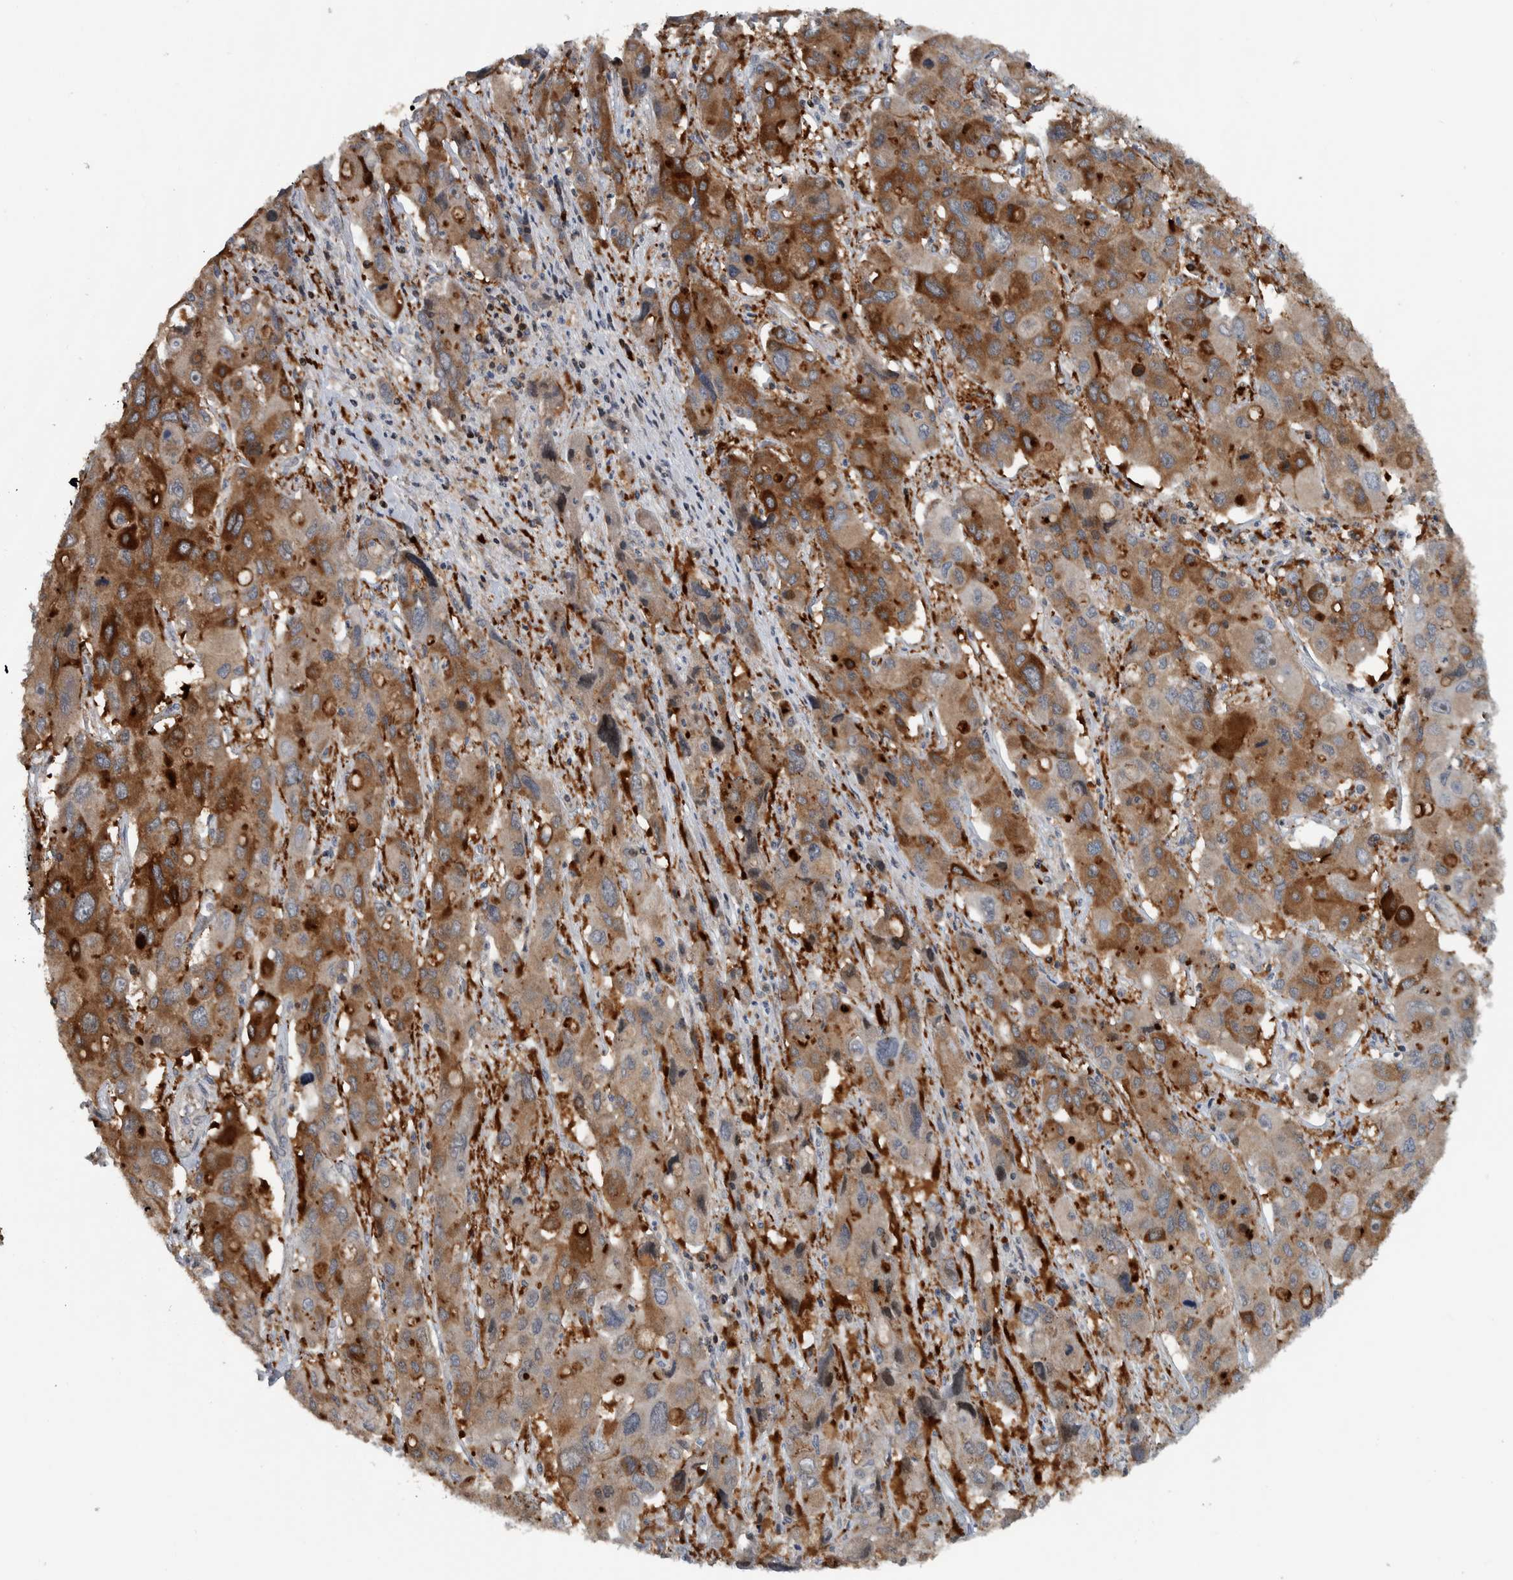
{"staining": {"intensity": "moderate", "quantity": ">75%", "location": "cytoplasmic/membranous"}, "tissue": "liver cancer", "cell_type": "Tumor cells", "image_type": "cancer", "snomed": [{"axis": "morphology", "description": "Cholangiocarcinoma"}, {"axis": "topography", "description": "Liver"}], "caption": "Liver cancer stained with a brown dye exhibits moderate cytoplasmic/membranous positive staining in approximately >75% of tumor cells.", "gene": "BAIAP2L1", "patient": {"sex": "male", "age": 67}}